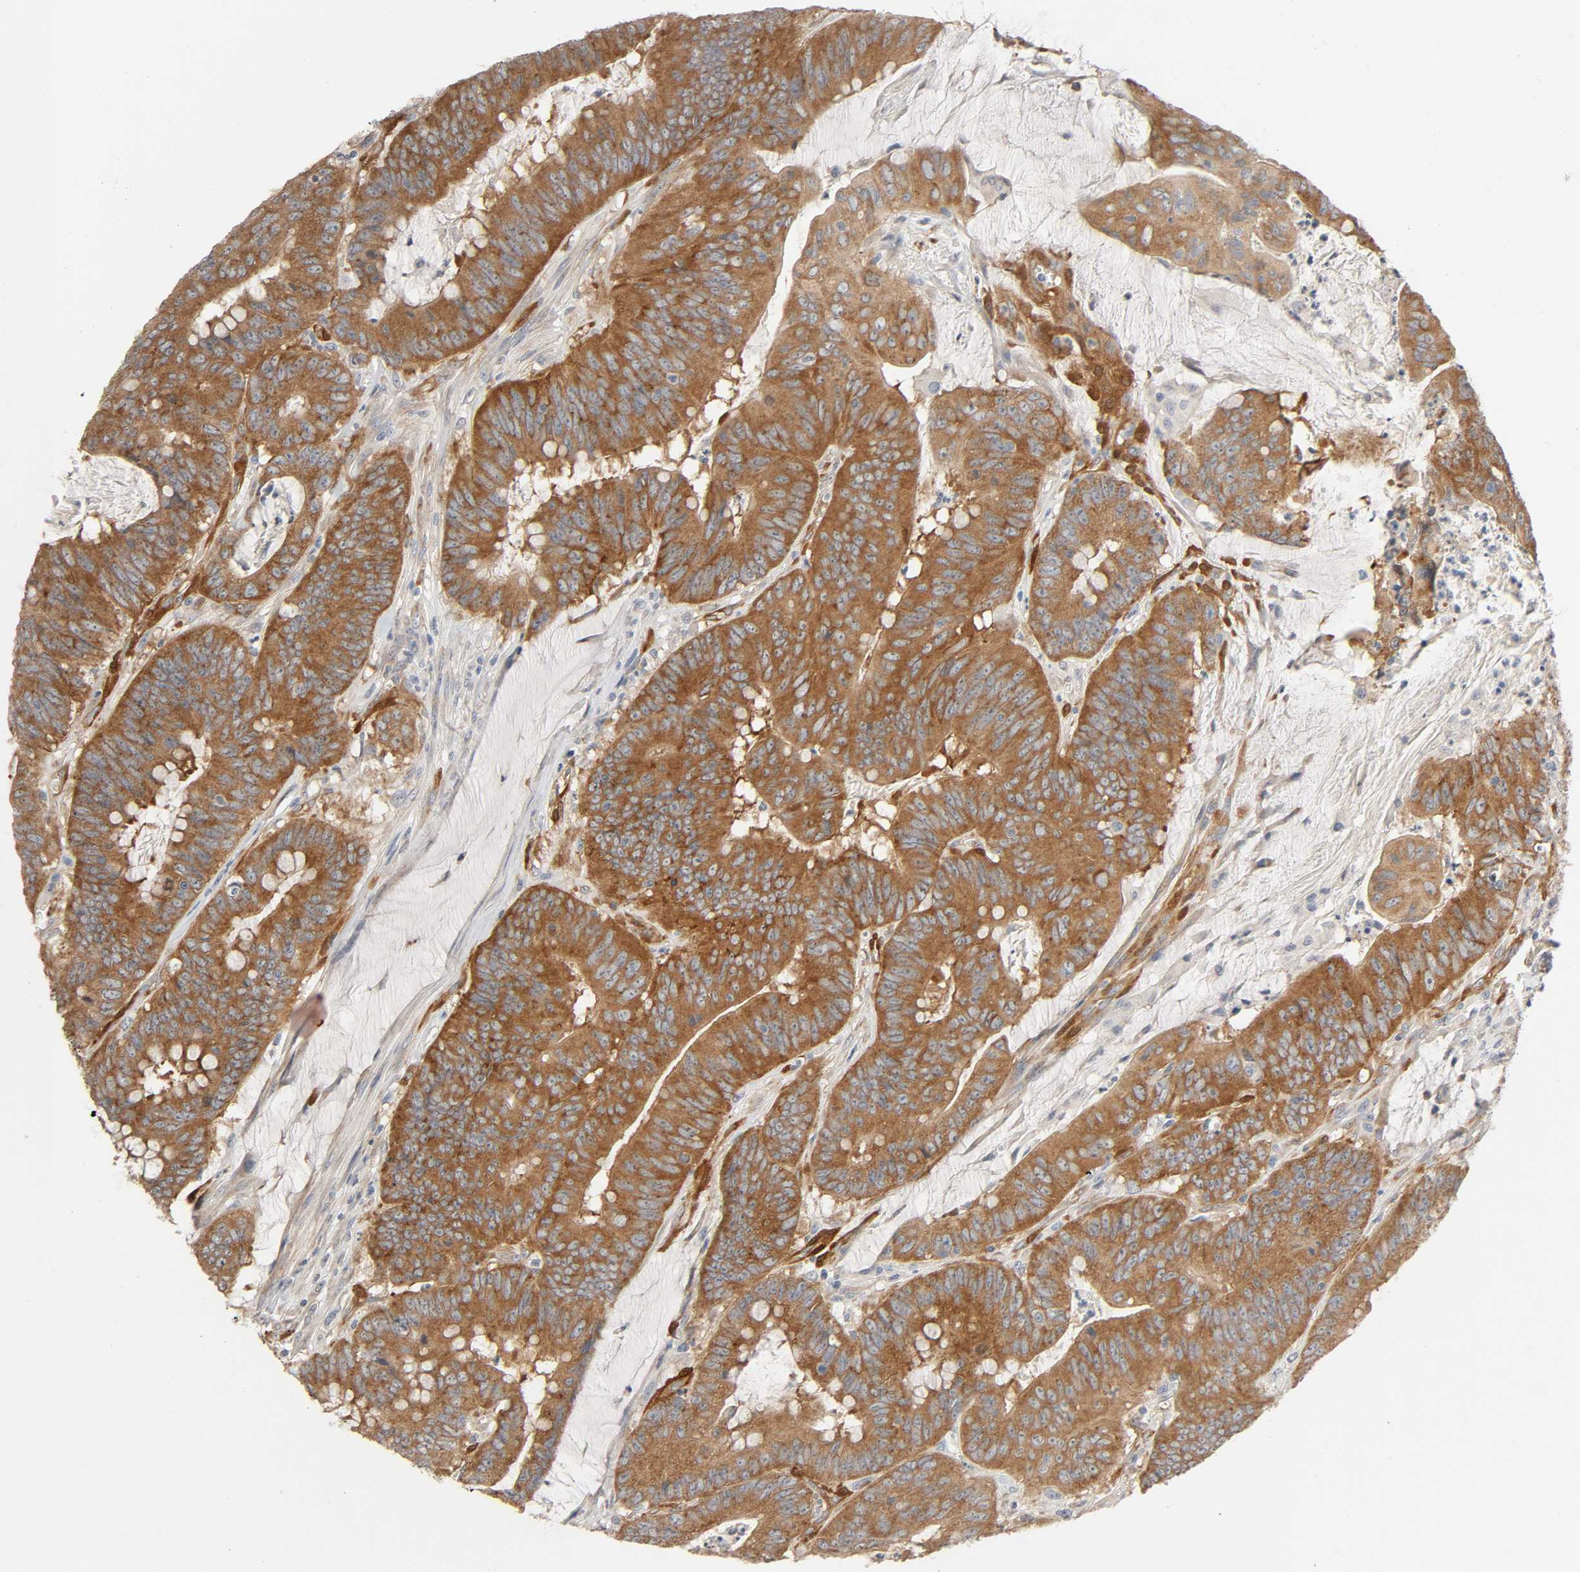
{"staining": {"intensity": "moderate", "quantity": ">75%", "location": "cytoplasmic/membranous"}, "tissue": "colorectal cancer", "cell_type": "Tumor cells", "image_type": "cancer", "snomed": [{"axis": "morphology", "description": "Adenocarcinoma, NOS"}, {"axis": "topography", "description": "Colon"}], "caption": "DAB (3,3'-diaminobenzidine) immunohistochemical staining of human colorectal cancer shows moderate cytoplasmic/membranous protein expression in about >75% of tumor cells. Immunohistochemistry stains the protein in brown and the nuclei are stained blue.", "gene": "PTK2", "patient": {"sex": "male", "age": 45}}